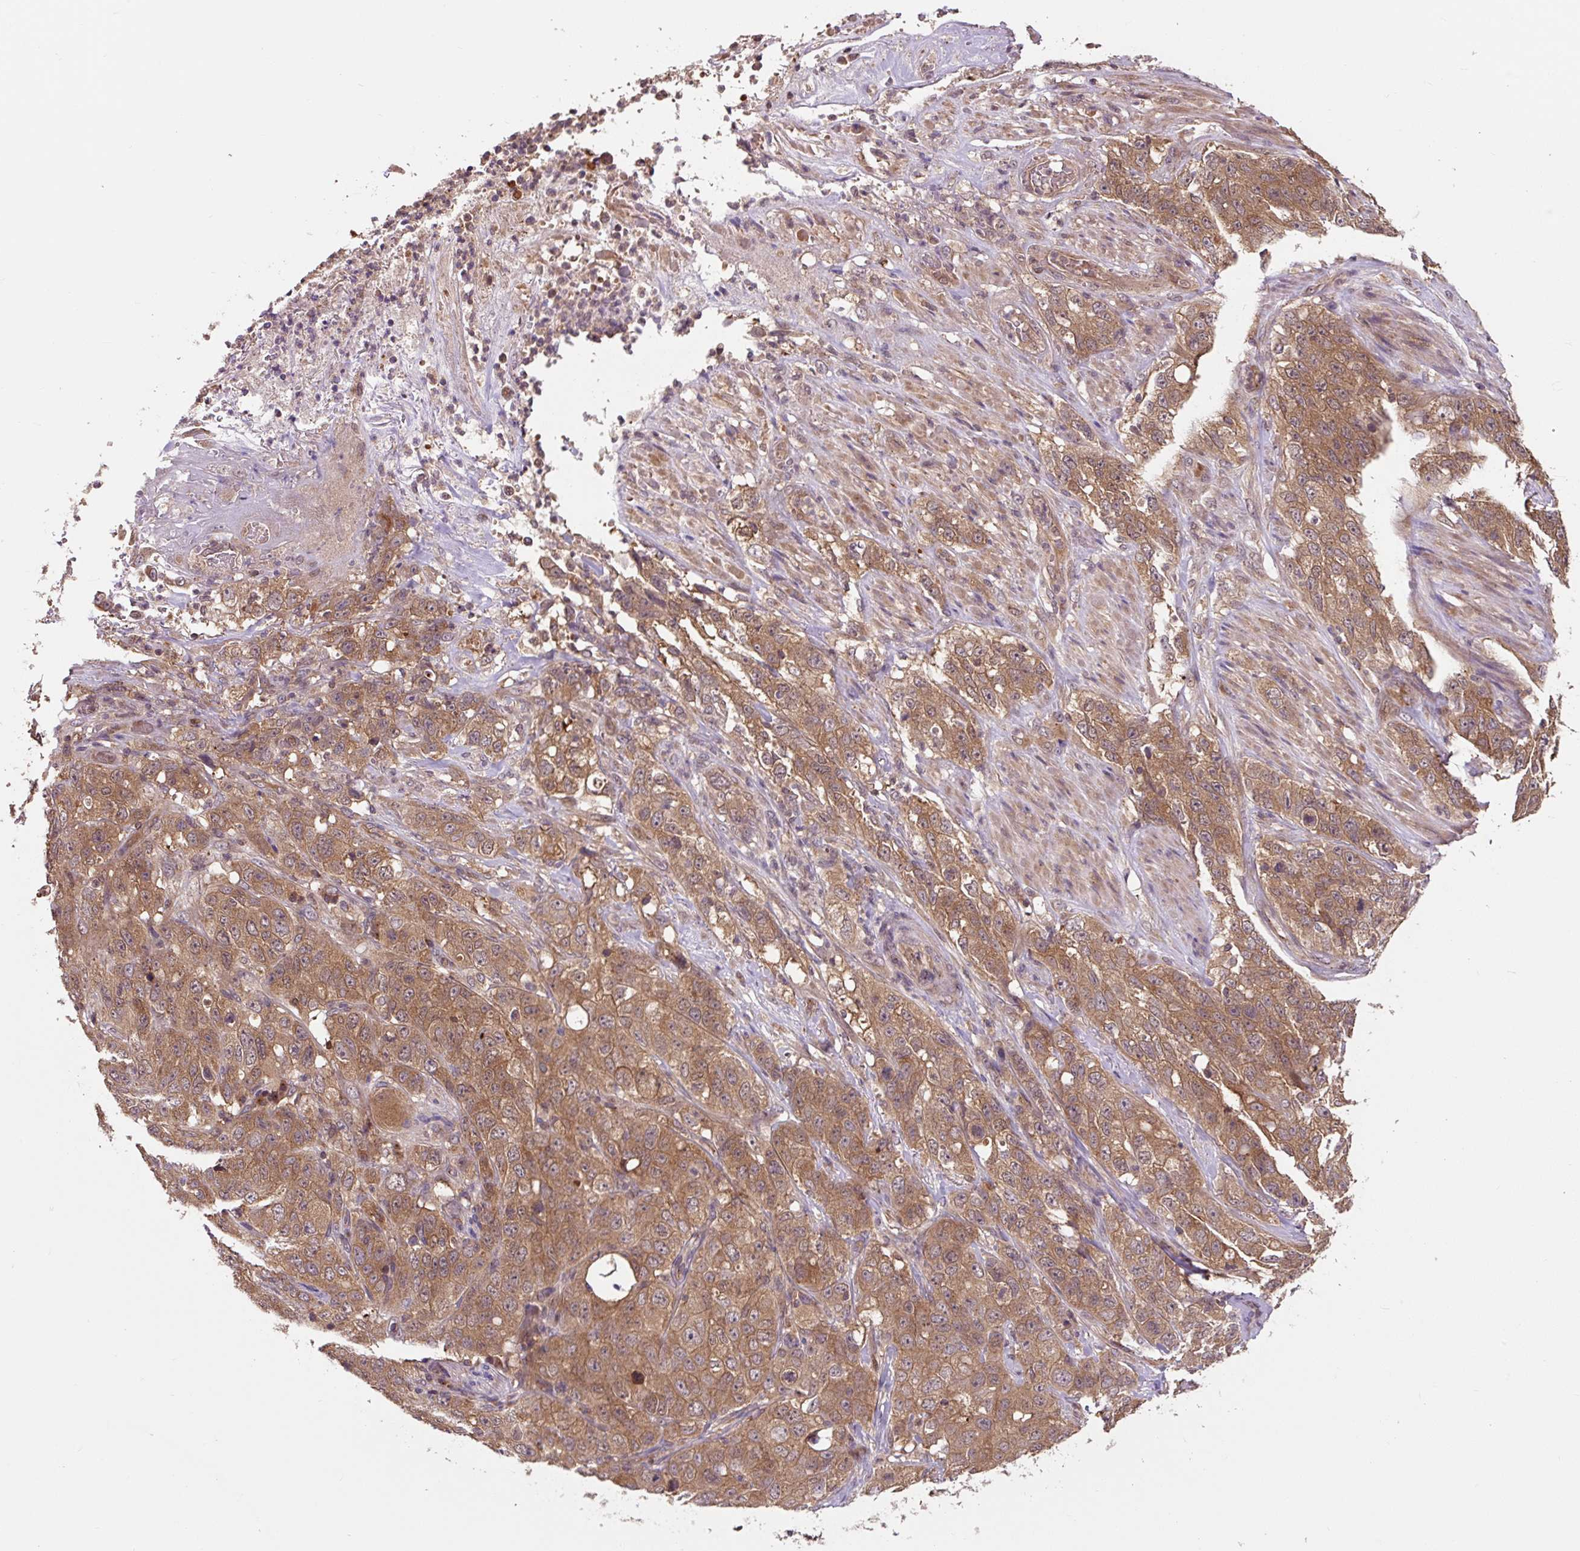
{"staining": {"intensity": "moderate", "quantity": ">75%", "location": "cytoplasmic/membranous"}, "tissue": "stomach cancer", "cell_type": "Tumor cells", "image_type": "cancer", "snomed": [{"axis": "morphology", "description": "Adenocarcinoma, NOS"}, {"axis": "topography", "description": "Stomach"}], "caption": "Human stomach adenocarcinoma stained for a protein (brown) exhibits moderate cytoplasmic/membranous positive staining in about >75% of tumor cells.", "gene": "MMS19", "patient": {"sex": "male", "age": 48}}